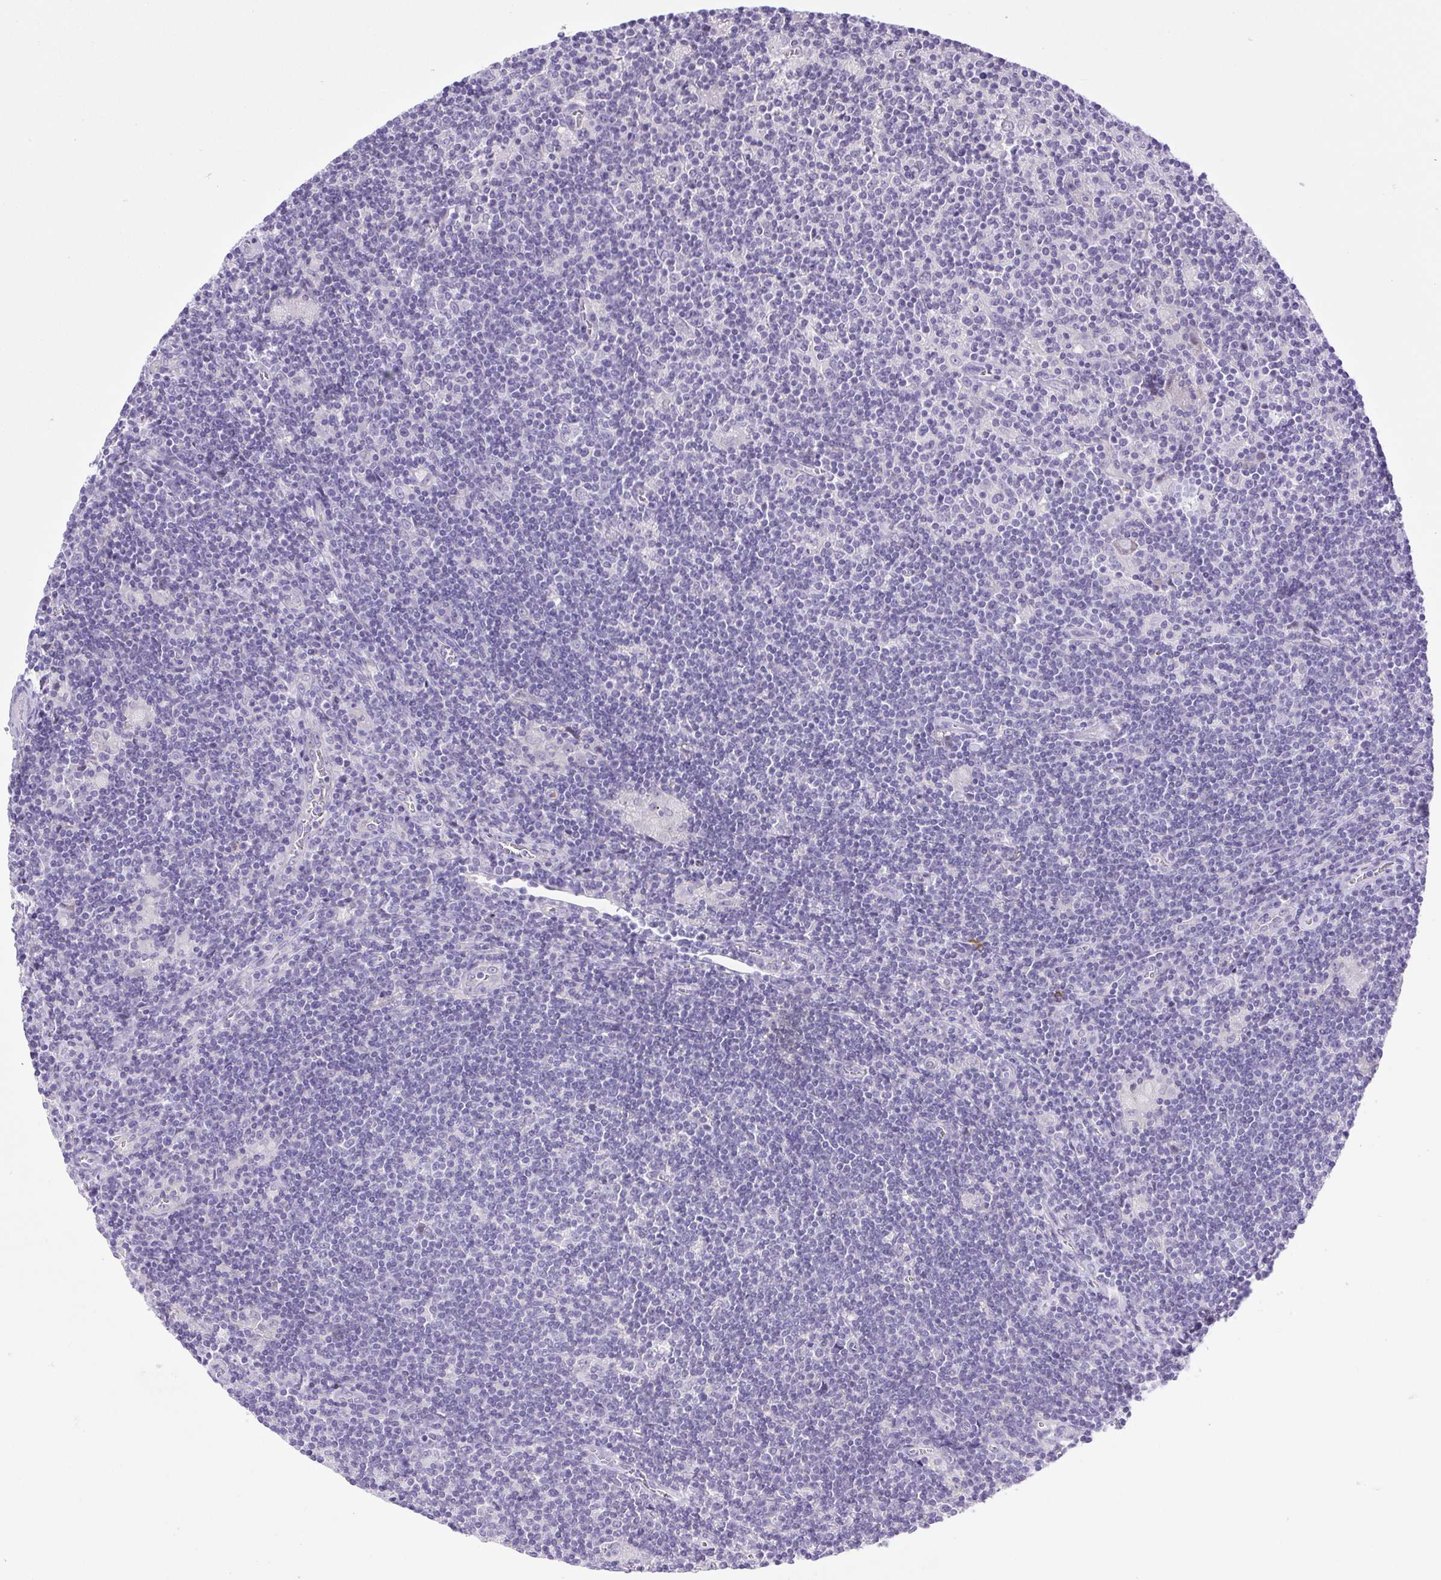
{"staining": {"intensity": "negative", "quantity": "none", "location": "none"}, "tissue": "lymphoma", "cell_type": "Tumor cells", "image_type": "cancer", "snomed": [{"axis": "morphology", "description": "Hodgkin's disease, NOS"}, {"axis": "topography", "description": "Lymph node"}], "caption": "Hodgkin's disease was stained to show a protein in brown. There is no significant expression in tumor cells. (Stains: DAB (3,3'-diaminobenzidine) IHC with hematoxylin counter stain, Microscopy: brightfield microscopy at high magnification).", "gene": "FAM177B", "patient": {"sex": "male", "age": 40}}